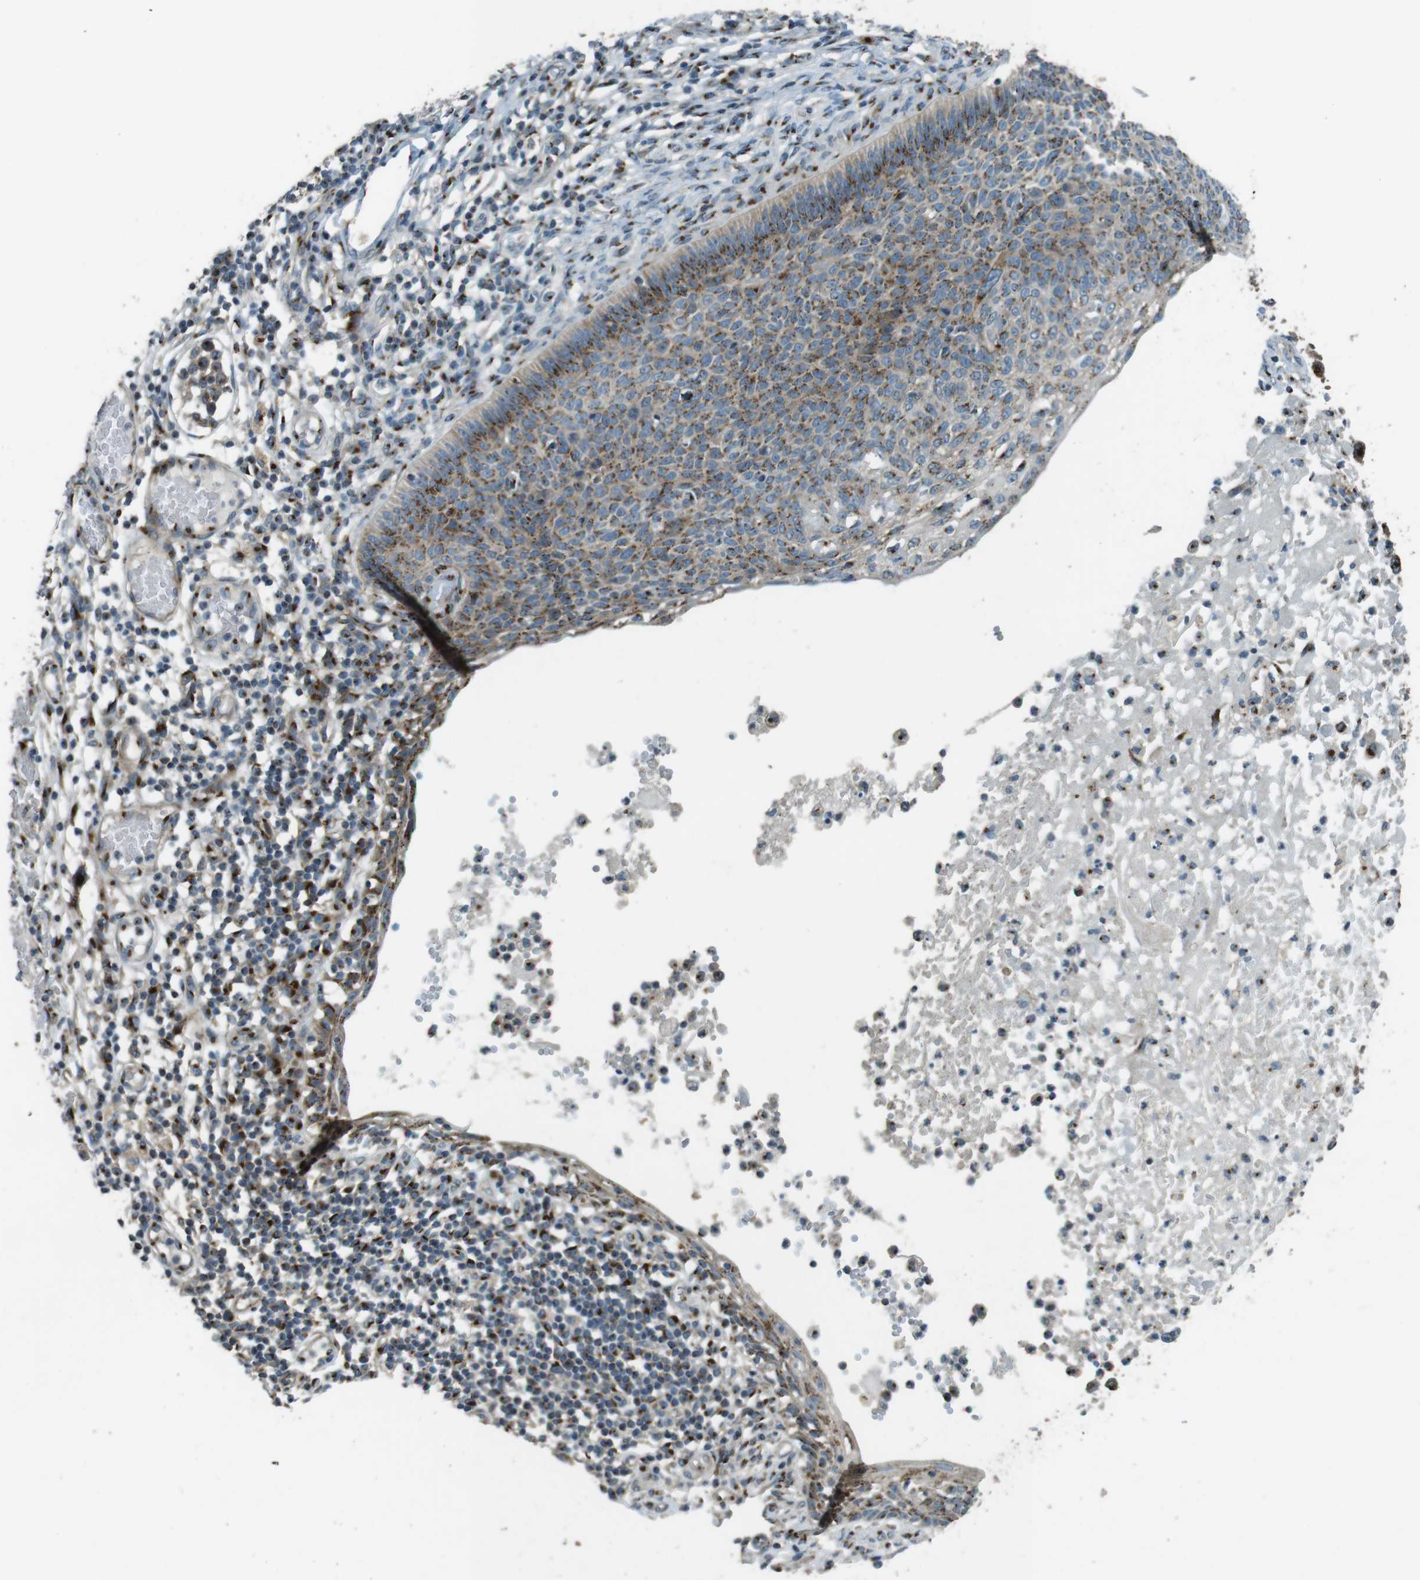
{"staining": {"intensity": "moderate", "quantity": ">75%", "location": "cytoplasmic/membranous"}, "tissue": "skin cancer", "cell_type": "Tumor cells", "image_type": "cancer", "snomed": [{"axis": "morphology", "description": "Normal tissue, NOS"}, {"axis": "morphology", "description": "Basal cell carcinoma"}, {"axis": "topography", "description": "Skin"}], "caption": "This is an image of immunohistochemistry (IHC) staining of skin cancer, which shows moderate expression in the cytoplasmic/membranous of tumor cells.", "gene": "TMEM115", "patient": {"sex": "male", "age": 87}}